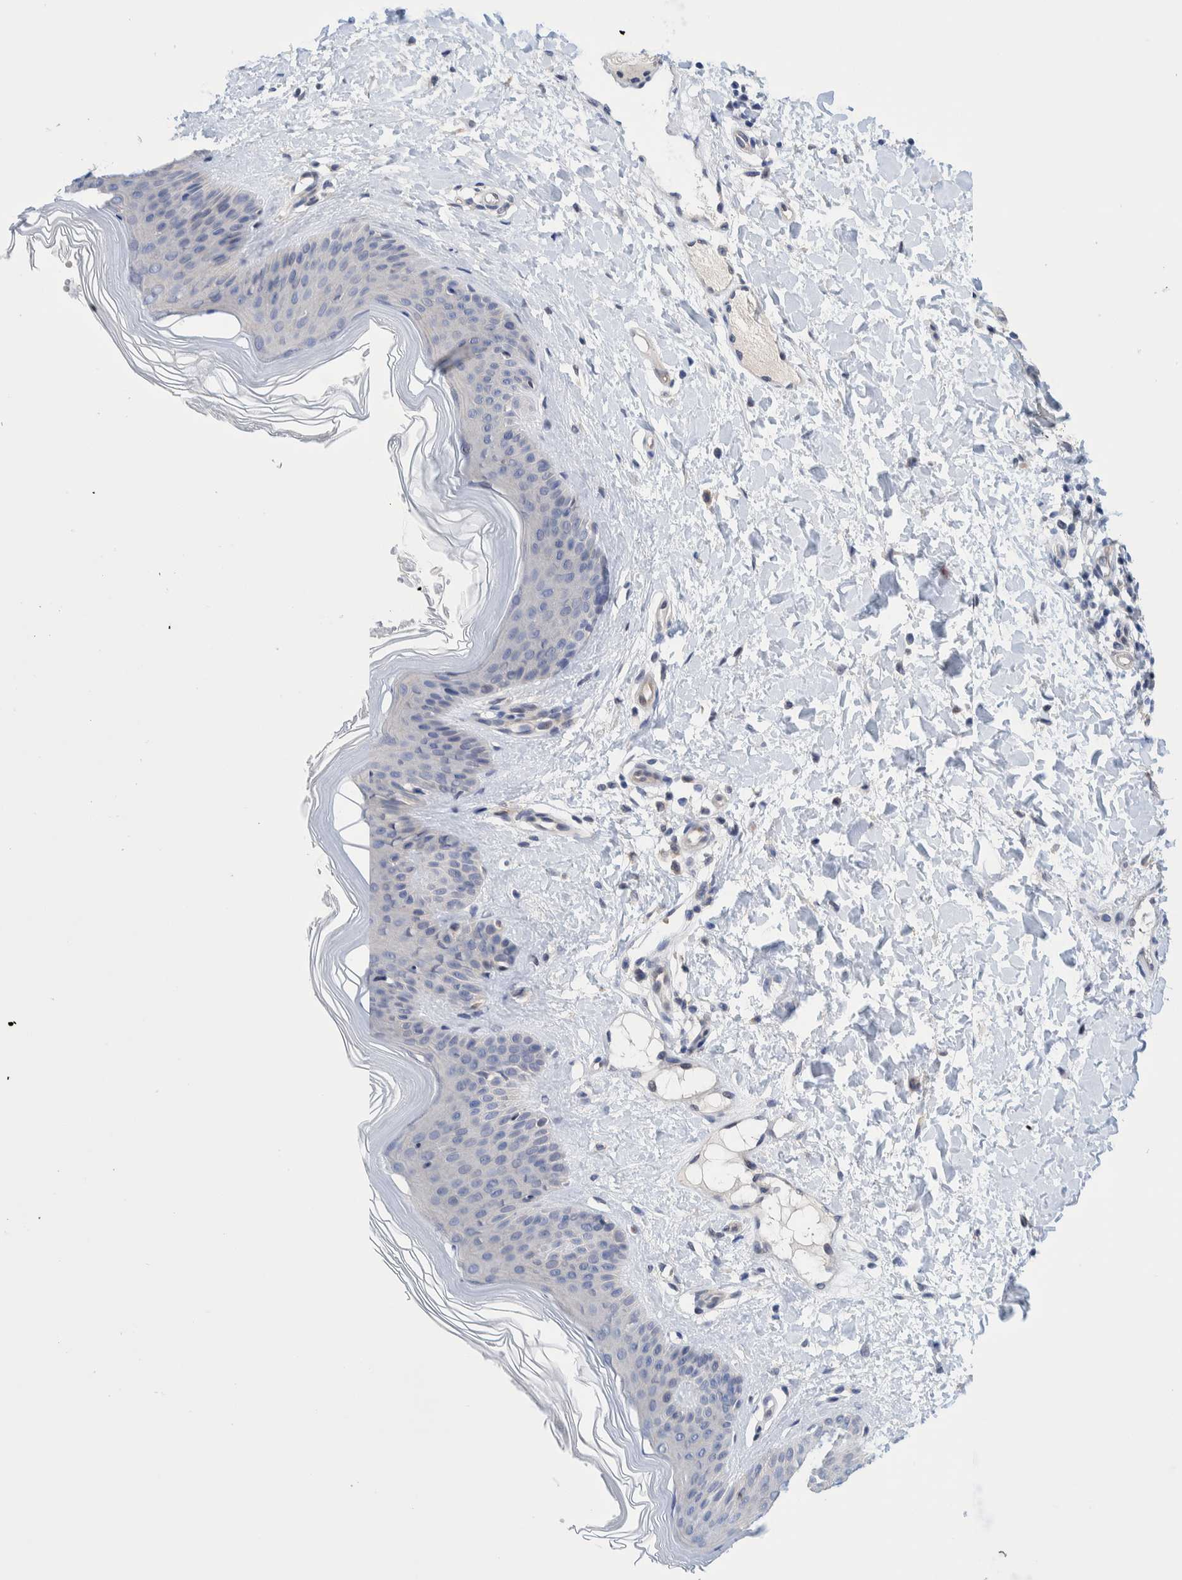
{"staining": {"intensity": "negative", "quantity": "none", "location": "none"}, "tissue": "skin", "cell_type": "Fibroblasts", "image_type": "normal", "snomed": [{"axis": "morphology", "description": "Normal tissue, NOS"}, {"axis": "morphology", "description": "Malignant melanoma, Metastatic site"}, {"axis": "topography", "description": "Skin"}], "caption": "Immunohistochemistry (IHC) of normal skin displays no staining in fibroblasts.", "gene": "PFAS", "patient": {"sex": "male", "age": 41}}